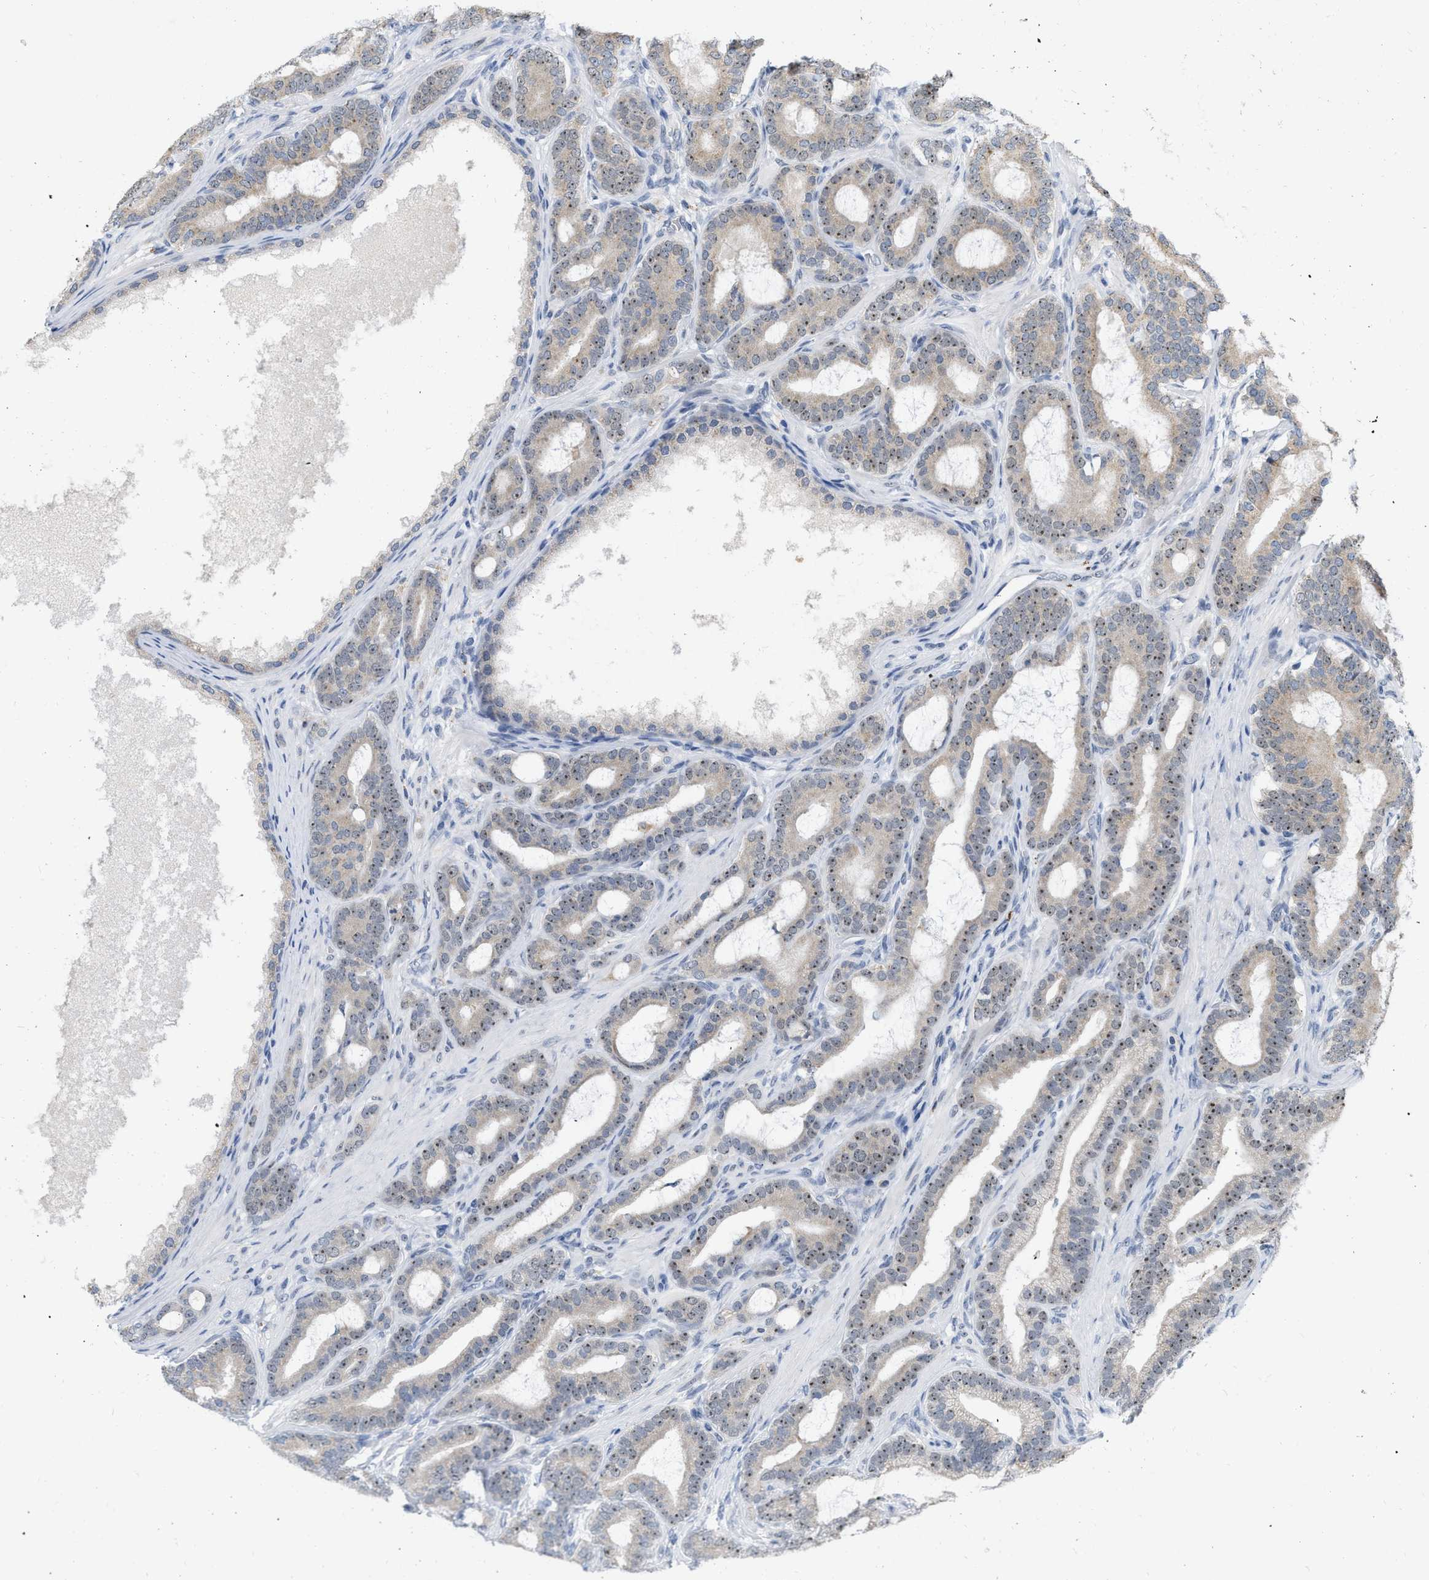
{"staining": {"intensity": "moderate", "quantity": ">75%", "location": "nuclear"}, "tissue": "prostate cancer", "cell_type": "Tumor cells", "image_type": "cancer", "snomed": [{"axis": "morphology", "description": "Adenocarcinoma, High grade"}, {"axis": "topography", "description": "Prostate"}], "caption": "High-magnification brightfield microscopy of prostate cancer stained with DAB (3,3'-diaminobenzidine) (brown) and counterstained with hematoxylin (blue). tumor cells exhibit moderate nuclear staining is appreciated in about>75% of cells. The protein is stained brown, and the nuclei are stained in blue (DAB (3,3'-diaminobenzidine) IHC with brightfield microscopy, high magnification).", "gene": "ELAC2", "patient": {"sex": "male", "age": 60}}